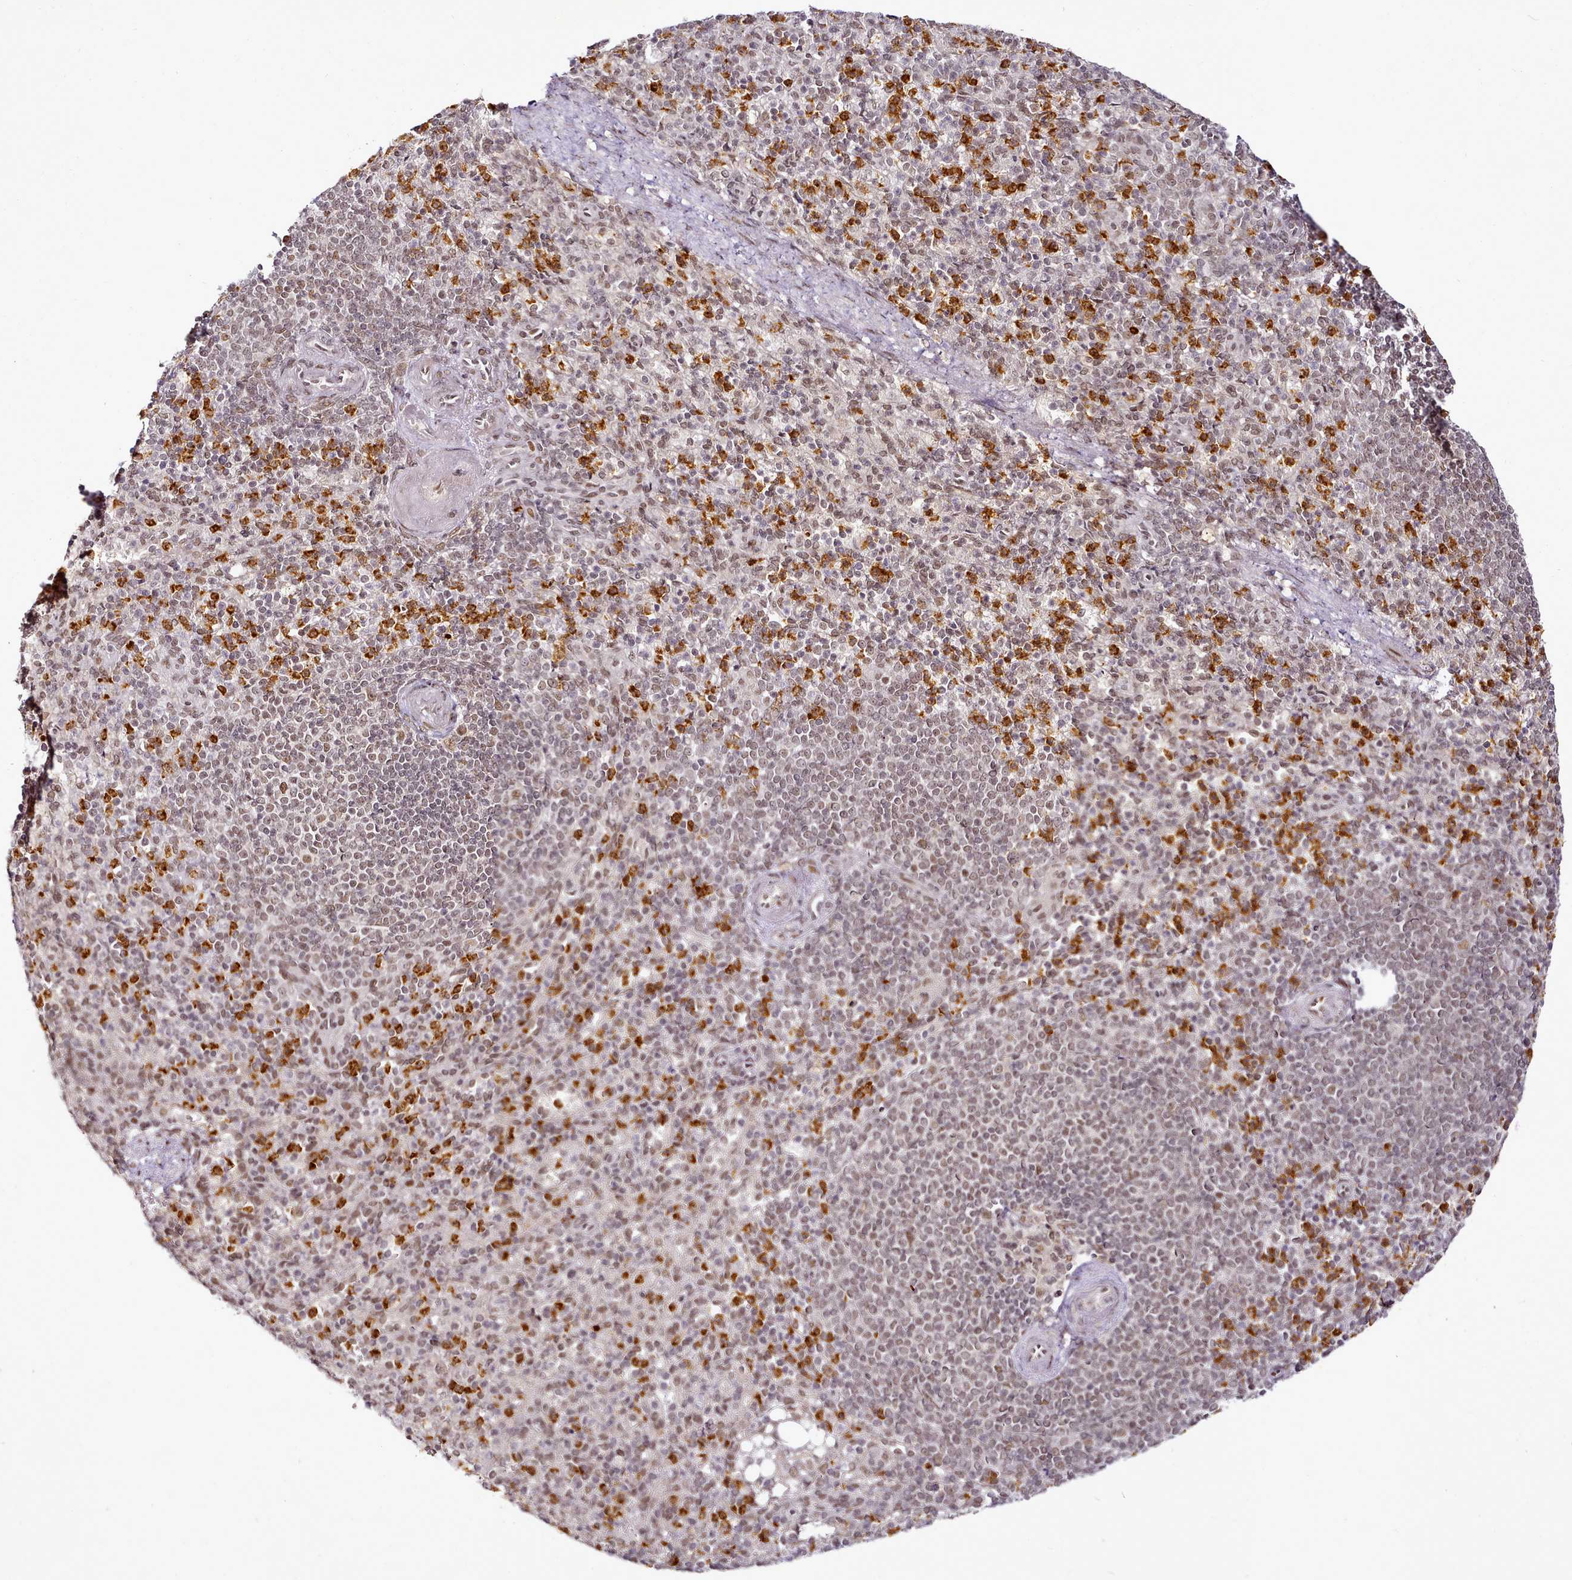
{"staining": {"intensity": "moderate", "quantity": "25%-75%", "location": "nuclear"}, "tissue": "spleen", "cell_type": "Cells in red pulp", "image_type": "normal", "snomed": [{"axis": "morphology", "description": "Normal tissue, NOS"}, {"axis": "topography", "description": "Spleen"}], "caption": "Spleen stained with immunohistochemistry (IHC) reveals moderate nuclear expression in approximately 25%-75% of cells in red pulp.", "gene": "SYT15B", "patient": {"sex": "female", "age": 74}}